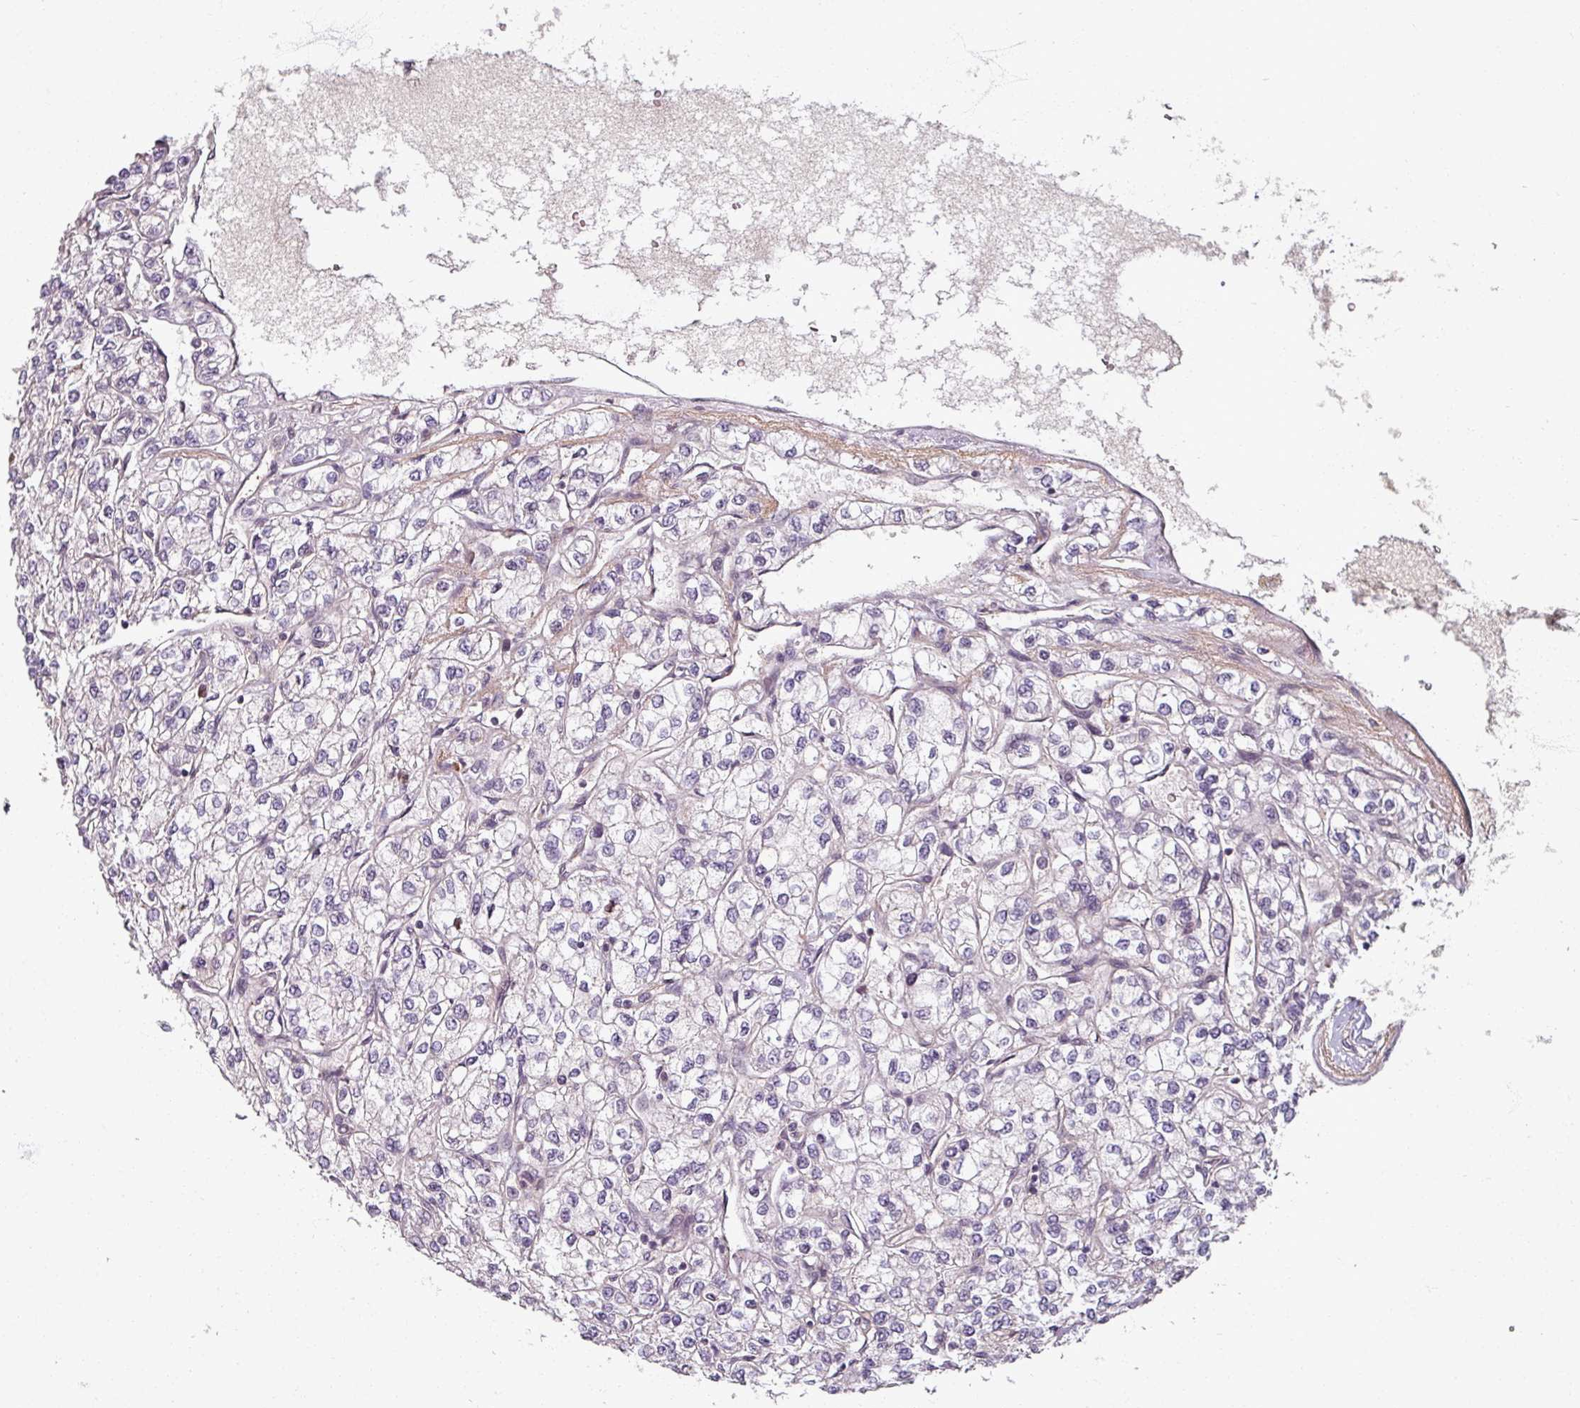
{"staining": {"intensity": "negative", "quantity": "none", "location": "none"}, "tissue": "renal cancer", "cell_type": "Tumor cells", "image_type": "cancer", "snomed": [{"axis": "morphology", "description": "Adenocarcinoma, NOS"}, {"axis": "topography", "description": "Kidney"}], "caption": "IHC photomicrograph of human renal cancer stained for a protein (brown), which reveals no staining in tumor cells. (DAB (3,3'-diaminobenzidine) immunohistochemistry (IHC) with hematoxylin counter stain).", "gene": "POLR2G", "patient": {"sex": "male", "age": 80}}